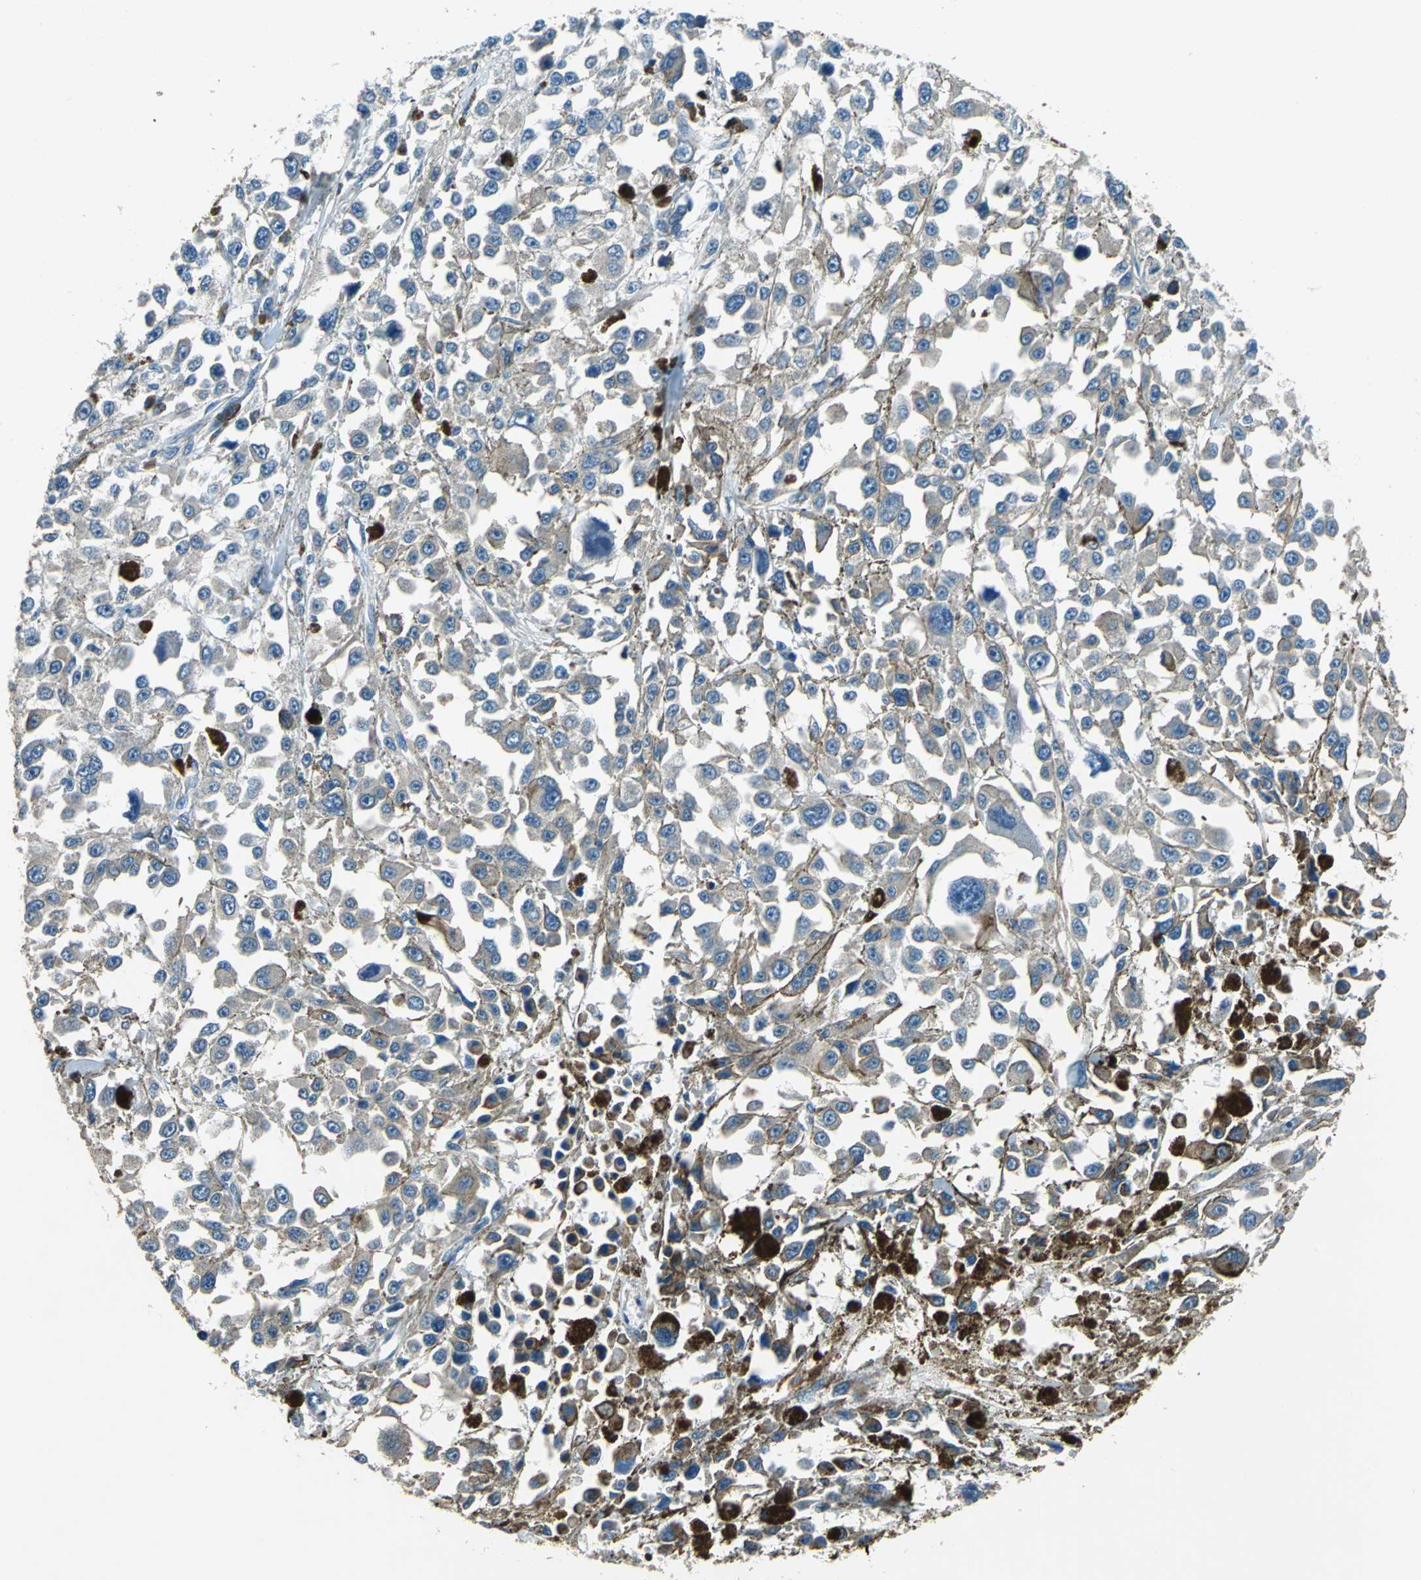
{"staining": {"intensity": "negative", "quantity": "none", "location": "none"}, "tissue": "melanoma", "cell_type": "Tumor cells", "image_type": "cancer", "snomed": [{"axis": "morphology", "description": "Malignant melanoma, Metastatic site"}, {"axis": "topography", "description": "Lymph node"}], "caption": "The immunohistochemistry (IHC) photomicrograph has no significant positivity in tumor cells of melanoma tissue.", "gene": "PRKCA", "patient": {"sex": "male", "age": 59}}